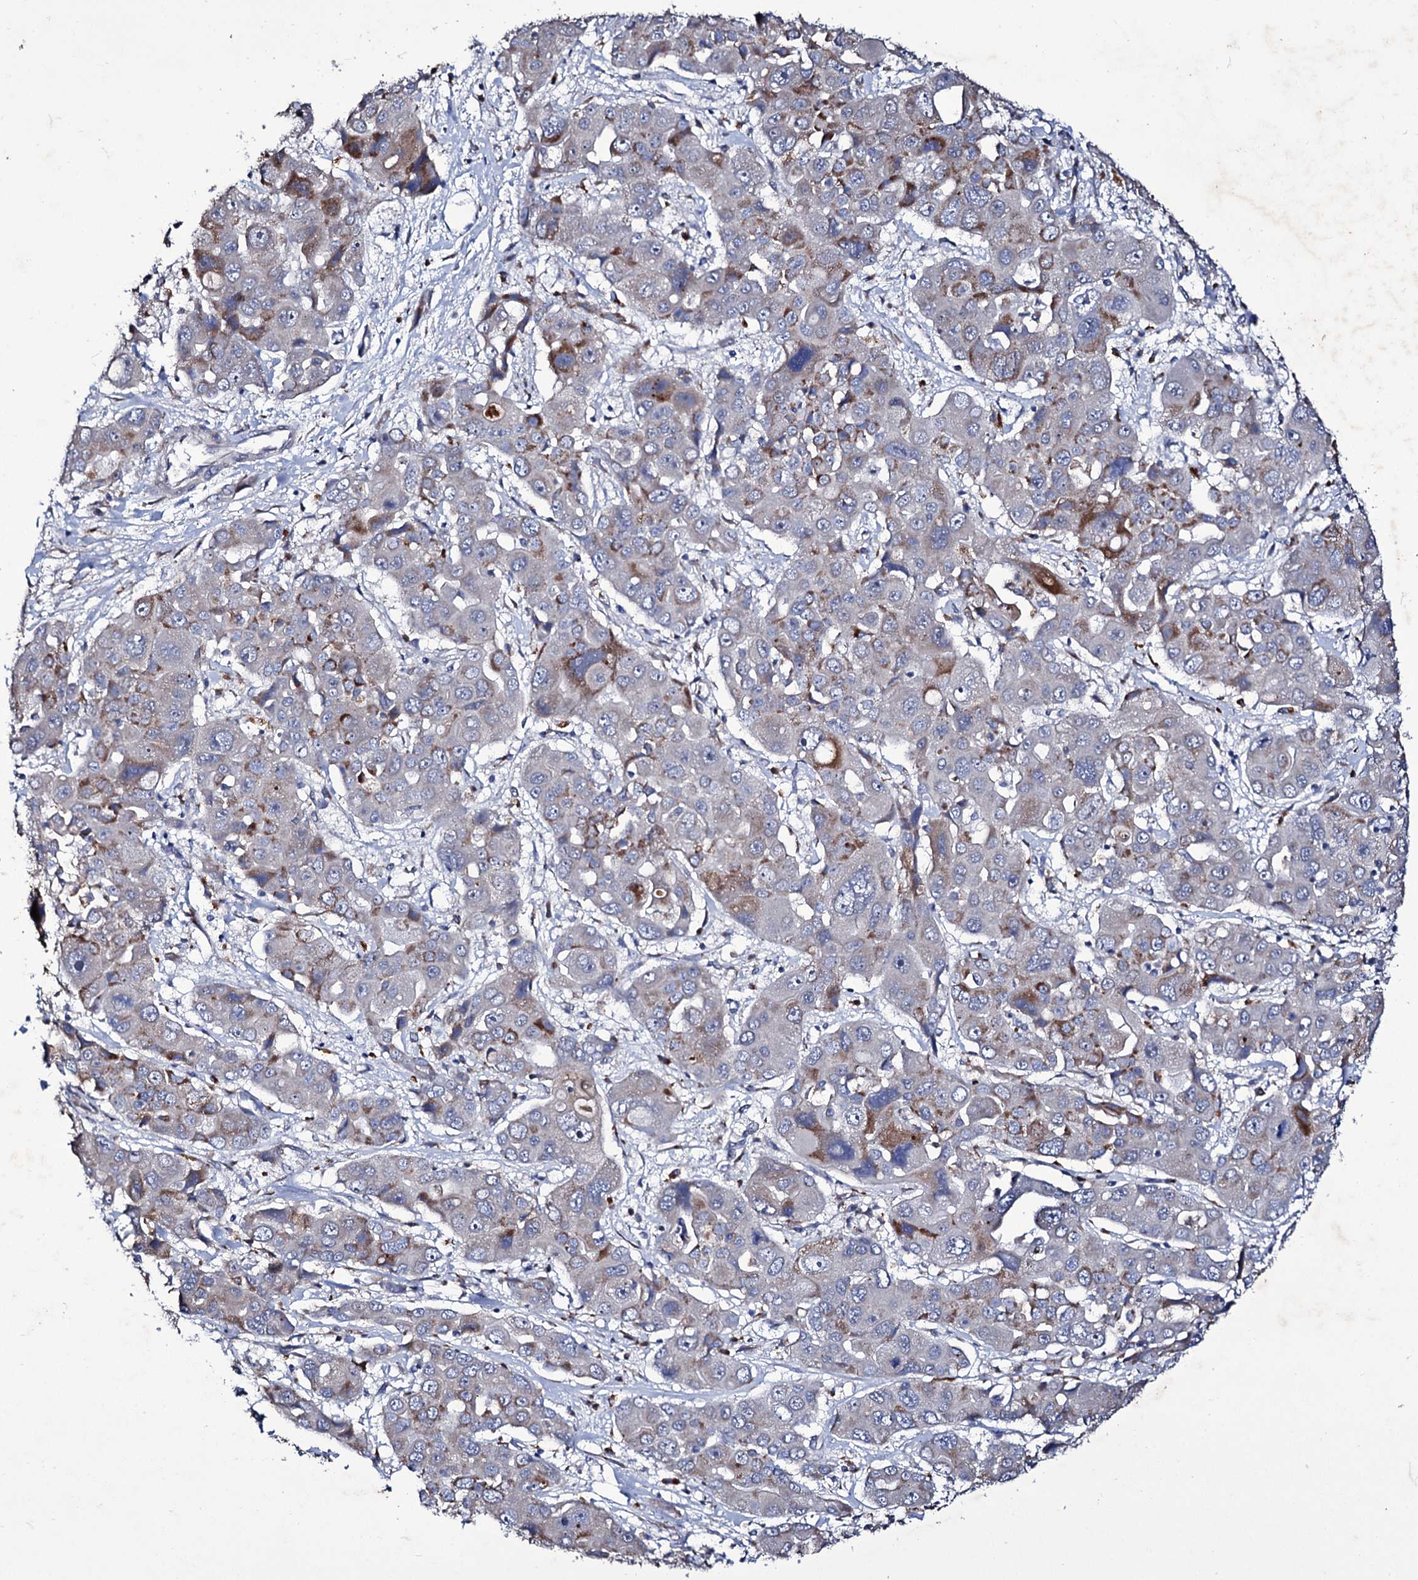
{"staining": {"intensity": "moderate", "quantity": "<25%", "location": "cytoplasmic/membranous"}, "tissue": "liver cancer", "cell_type": "Tumor cells", "image_type": "cancer", "snomed": [{"axis": "morphology", "description": "Cholangiocarcinoma"}, {"axis": "topography", "description": "Liver"}], "caption": "Cholangiocarcinoma (liver) stained for a protein reveals moderate cytoplasmic/membranous positivity in tumor cells.", "gene": "TUBGCP5", "patient": {"sex": "male", "age": 67}}